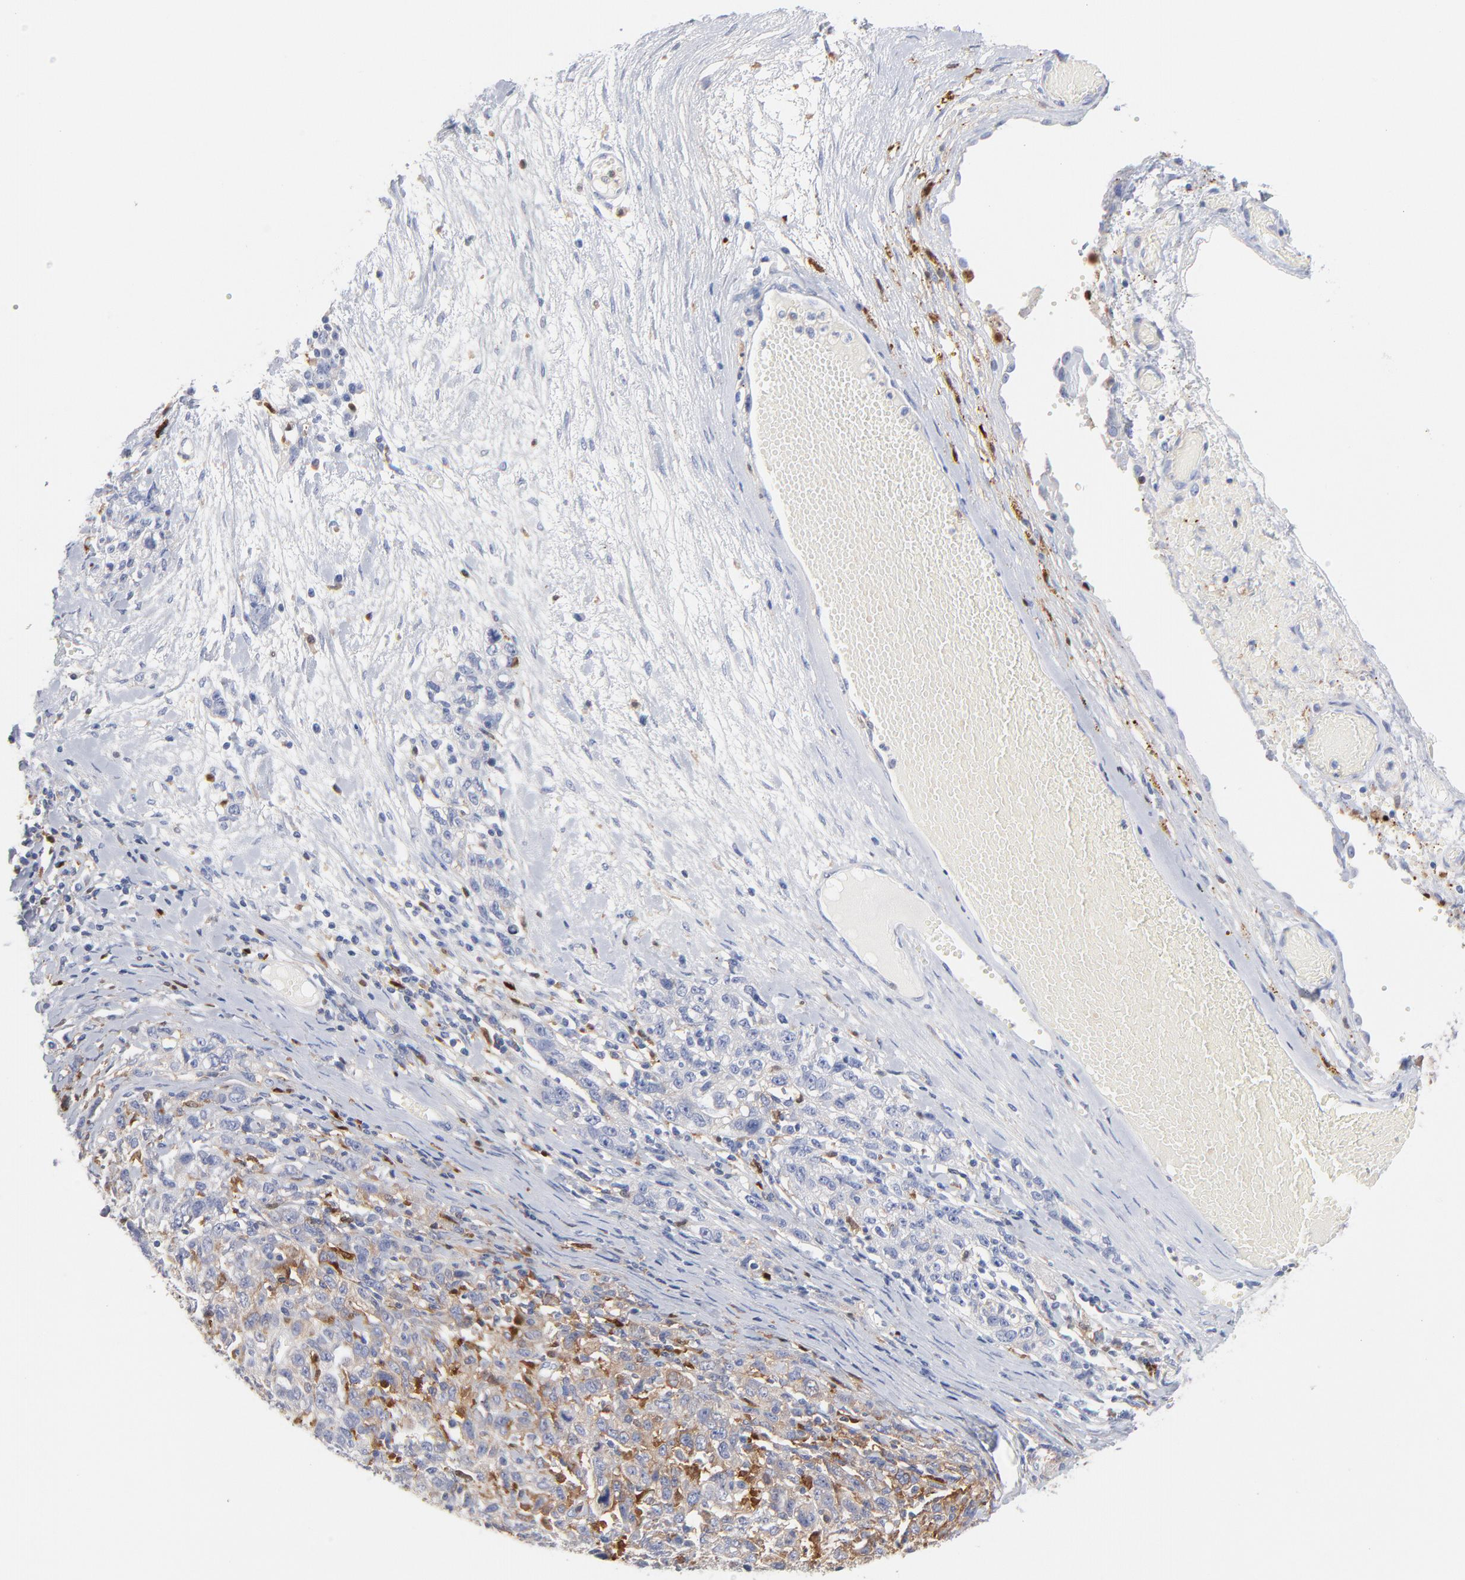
{"staining": {"intensity": "negative", "quantity": "none", "location": "none"}, "tissue": "ovarian cancer", "cell_type": "Tumor cells", "image_type": "cancer", "snomed": [{"axis": "morphology", "description": "Cystadenocarcinoma, serous, NOS"}, {"axis": "topography", "description": "Ovary"}], "caption": "High magnification brightfield microscopy of serous cystadenocarcinoma (ovarian) stained with DAB (3,3'-diaminobenzidine) (brown) and counterstained with hematoxylin (blue): tumor cells show no significant staining.", "gene": "IFIT2", "patient": {"sex": "female", "age": 71}}